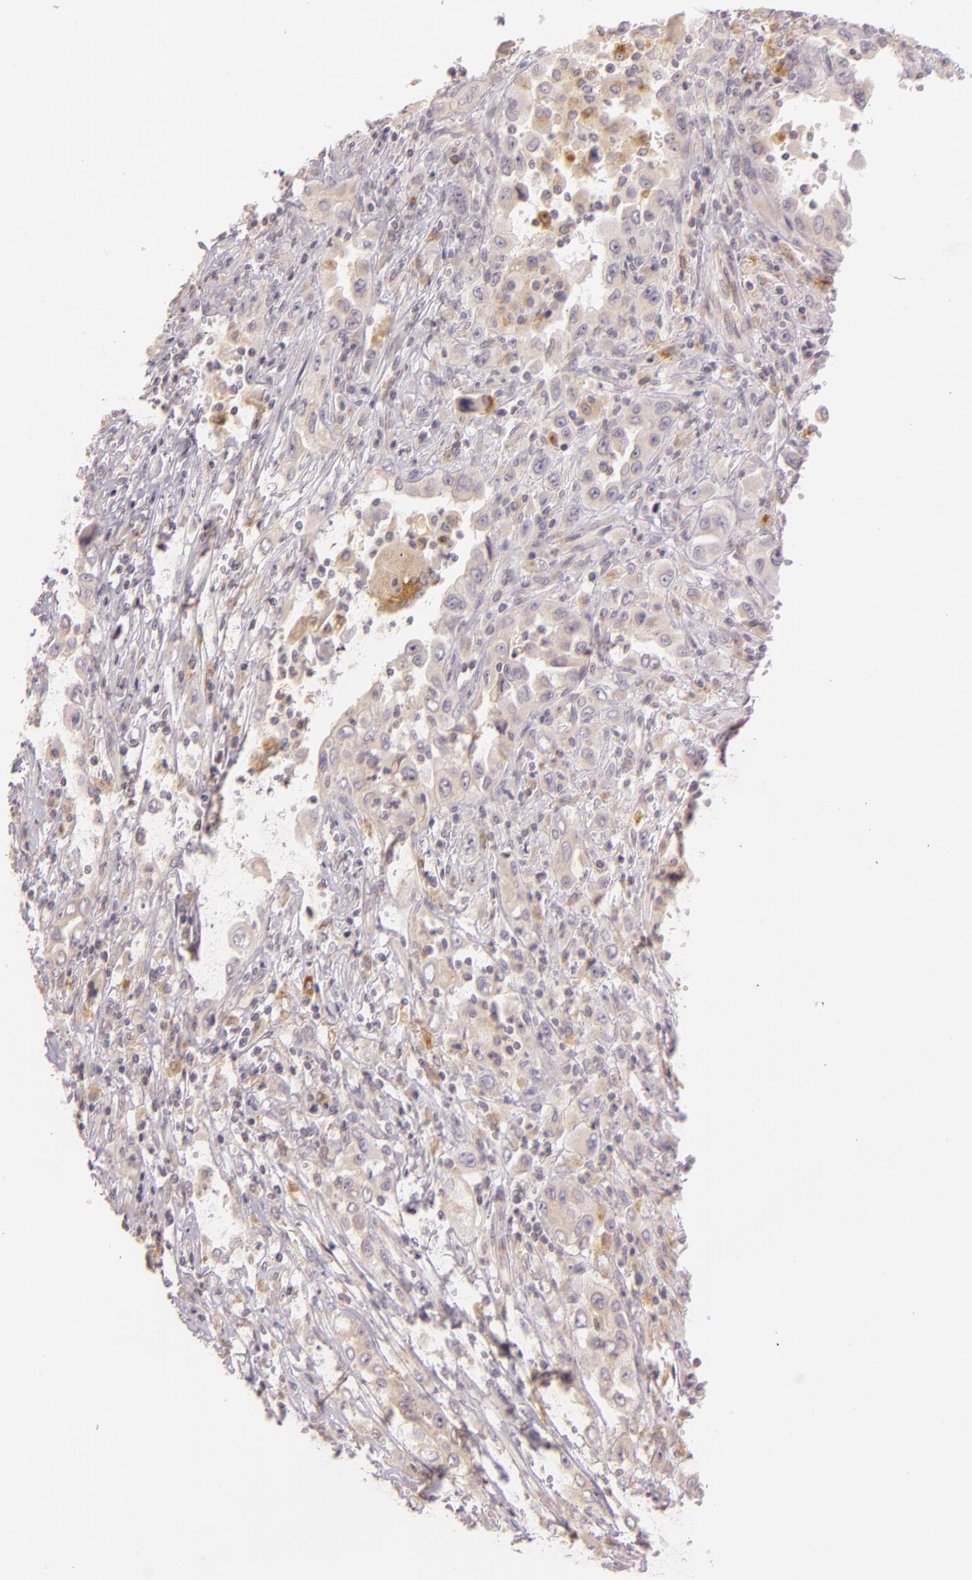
{"staining": {"intensity": "weak", "quantity": ">75%", "location": "cytoplasmic/membranous"}, "tissue": "pancreatic cancer", "cell_type": "Tumor cells", "image_type": "cancer", "snomed": [{"axis": "morphology", "description": "Adenocarcinoma, NOS"}, {"axis": "topography", "description": "Pancreas"}], "caption": "Immunohistochemical staining of human pancreatic cancer demonstrates weak cytoplasmic/membranous protein expression in approximately >75% of tumor cells. The protein is shown in brown color, while the nuclei are stained blue.", "gene": "LGMN", "patient": {"sex": "male", "age": 70}}